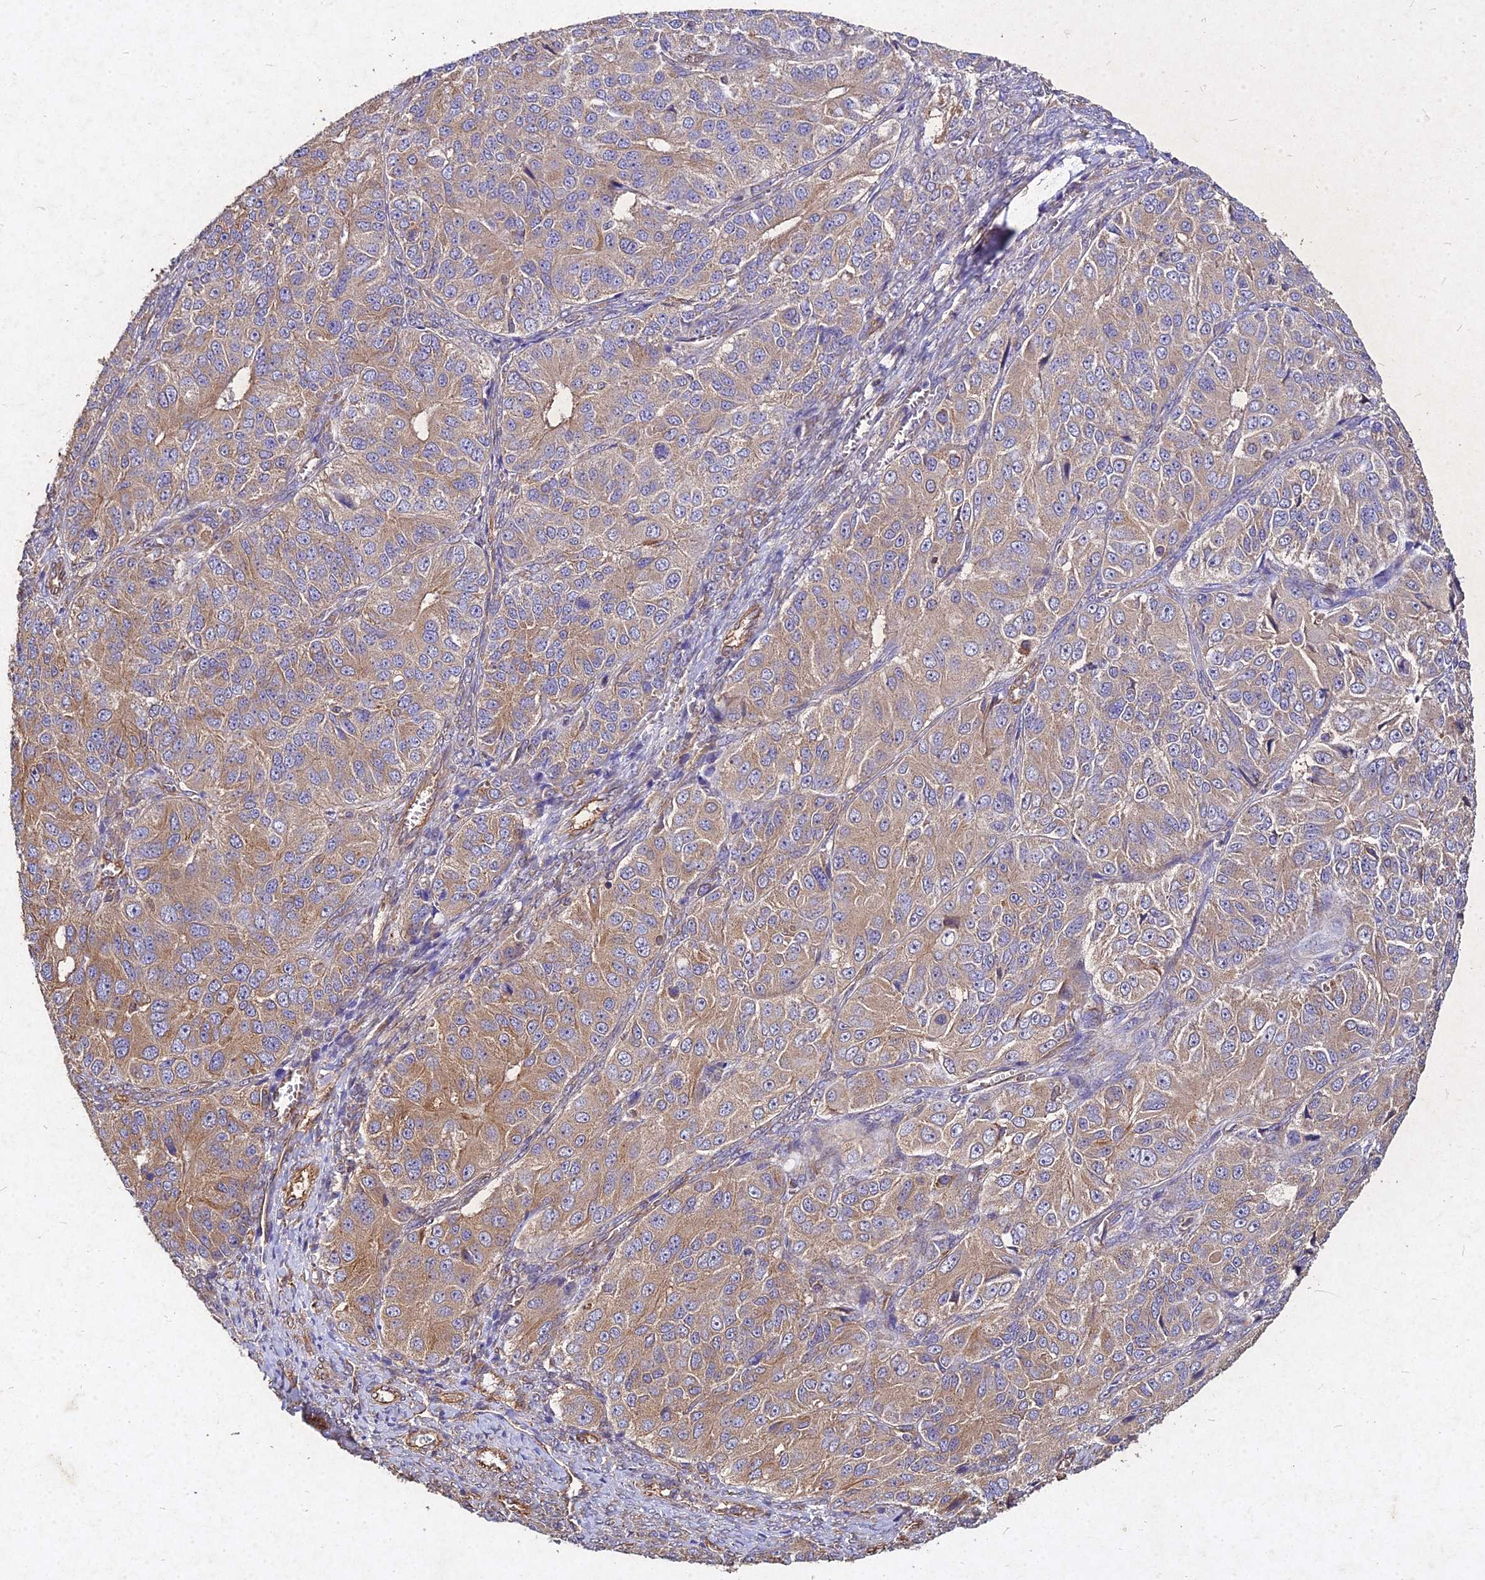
{"staining": {"intensity": "moderate", "quantity": "25%-75%", "location": "cytoplasmic/membranous"}, "tissue": "ovarian cancer", "cell_type": "Tumor cells", "image_type": "cancer", "snomed": [{"axis": "morphology", "description": "Carcinoma, endometroid"}, {"axis": "topography", "description": "Ovary"}], "caption": "IHC histopathology image of human ovarian cancer stained for a protein (brown), which reveals medium levels of moderate cytoplasmic/membranous positivity in about 25%-75% of tumor cells.", "gene": "SKA1", "patient": {"sex": "female", "age": 51}}